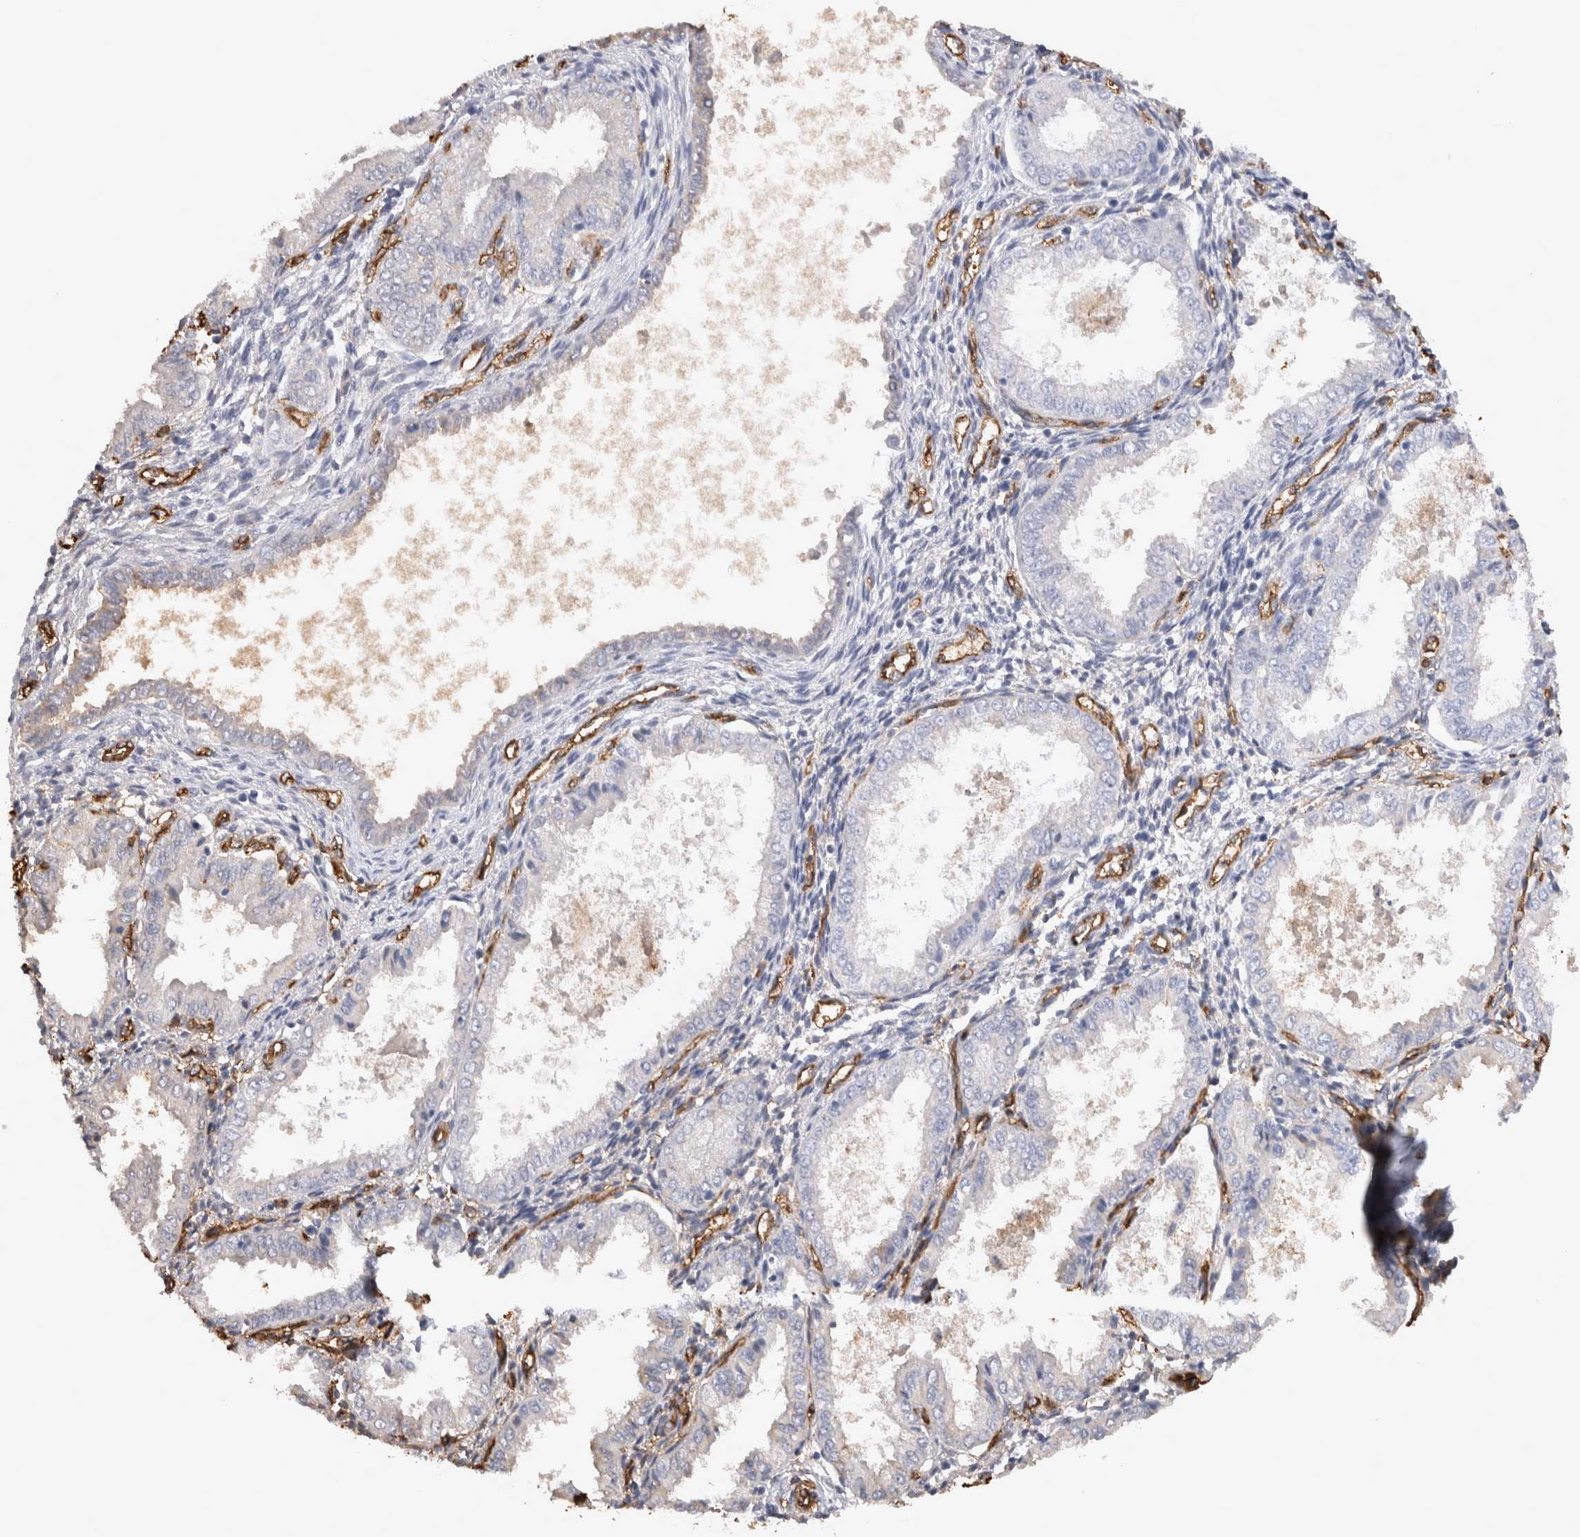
{"staining": {"intensity": "negative", "quantity": "none", "location": "none"}, "tissue": "endometrium", "cell_type": "Cells in endometrial stroma", "image_type": "normal", "snomed": [{"axis": "morphology", "description": "Normal tissue, NOS"}, {"axis": "topography", "description": "Endometrium"}], "caption": "The photomicrograph shows no staining of cells in endometrial stroma in unremarkable endometrium.", "gene": "IL17RC", "patient": {"sex": "female", "age": 33}}